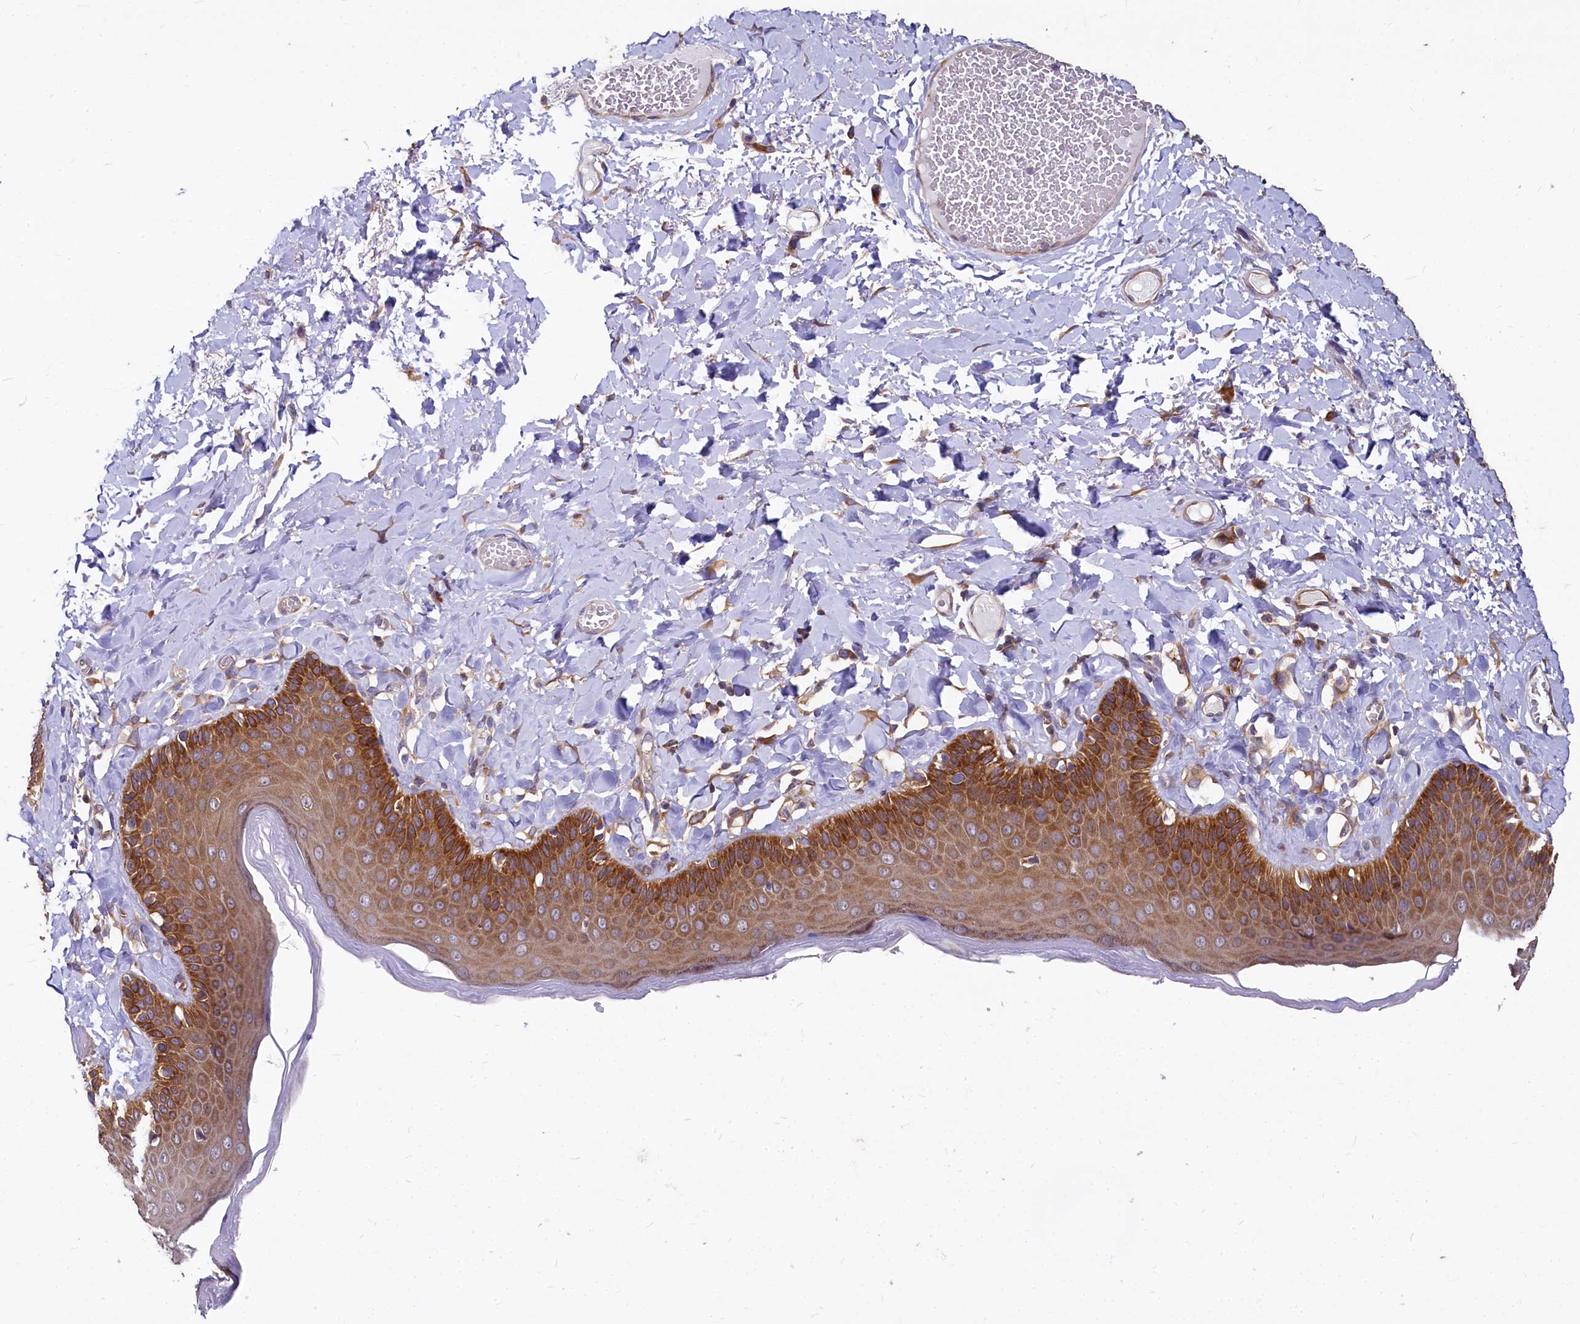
{"staining": {"intensity": "strong", "quantity": ">75%", "location": "cytoplasmic/membranous"}, "tissue": "skin", "cell_type": "Epidermal cells", "image_type": "normal", "snomed": [{"axis": "morphology", "description": "Normal tissue, NOS"}, {"axis": "topography", "description": "Anal"}], "caption": "Strong cytoplasmic/membranous expression for a protein is identified in about >75% of epidermal cells of benign skin using immunohistochemistry (IHC).", "gene": "EIF2B2", "patient": {"sex": "male", "age": 69}}